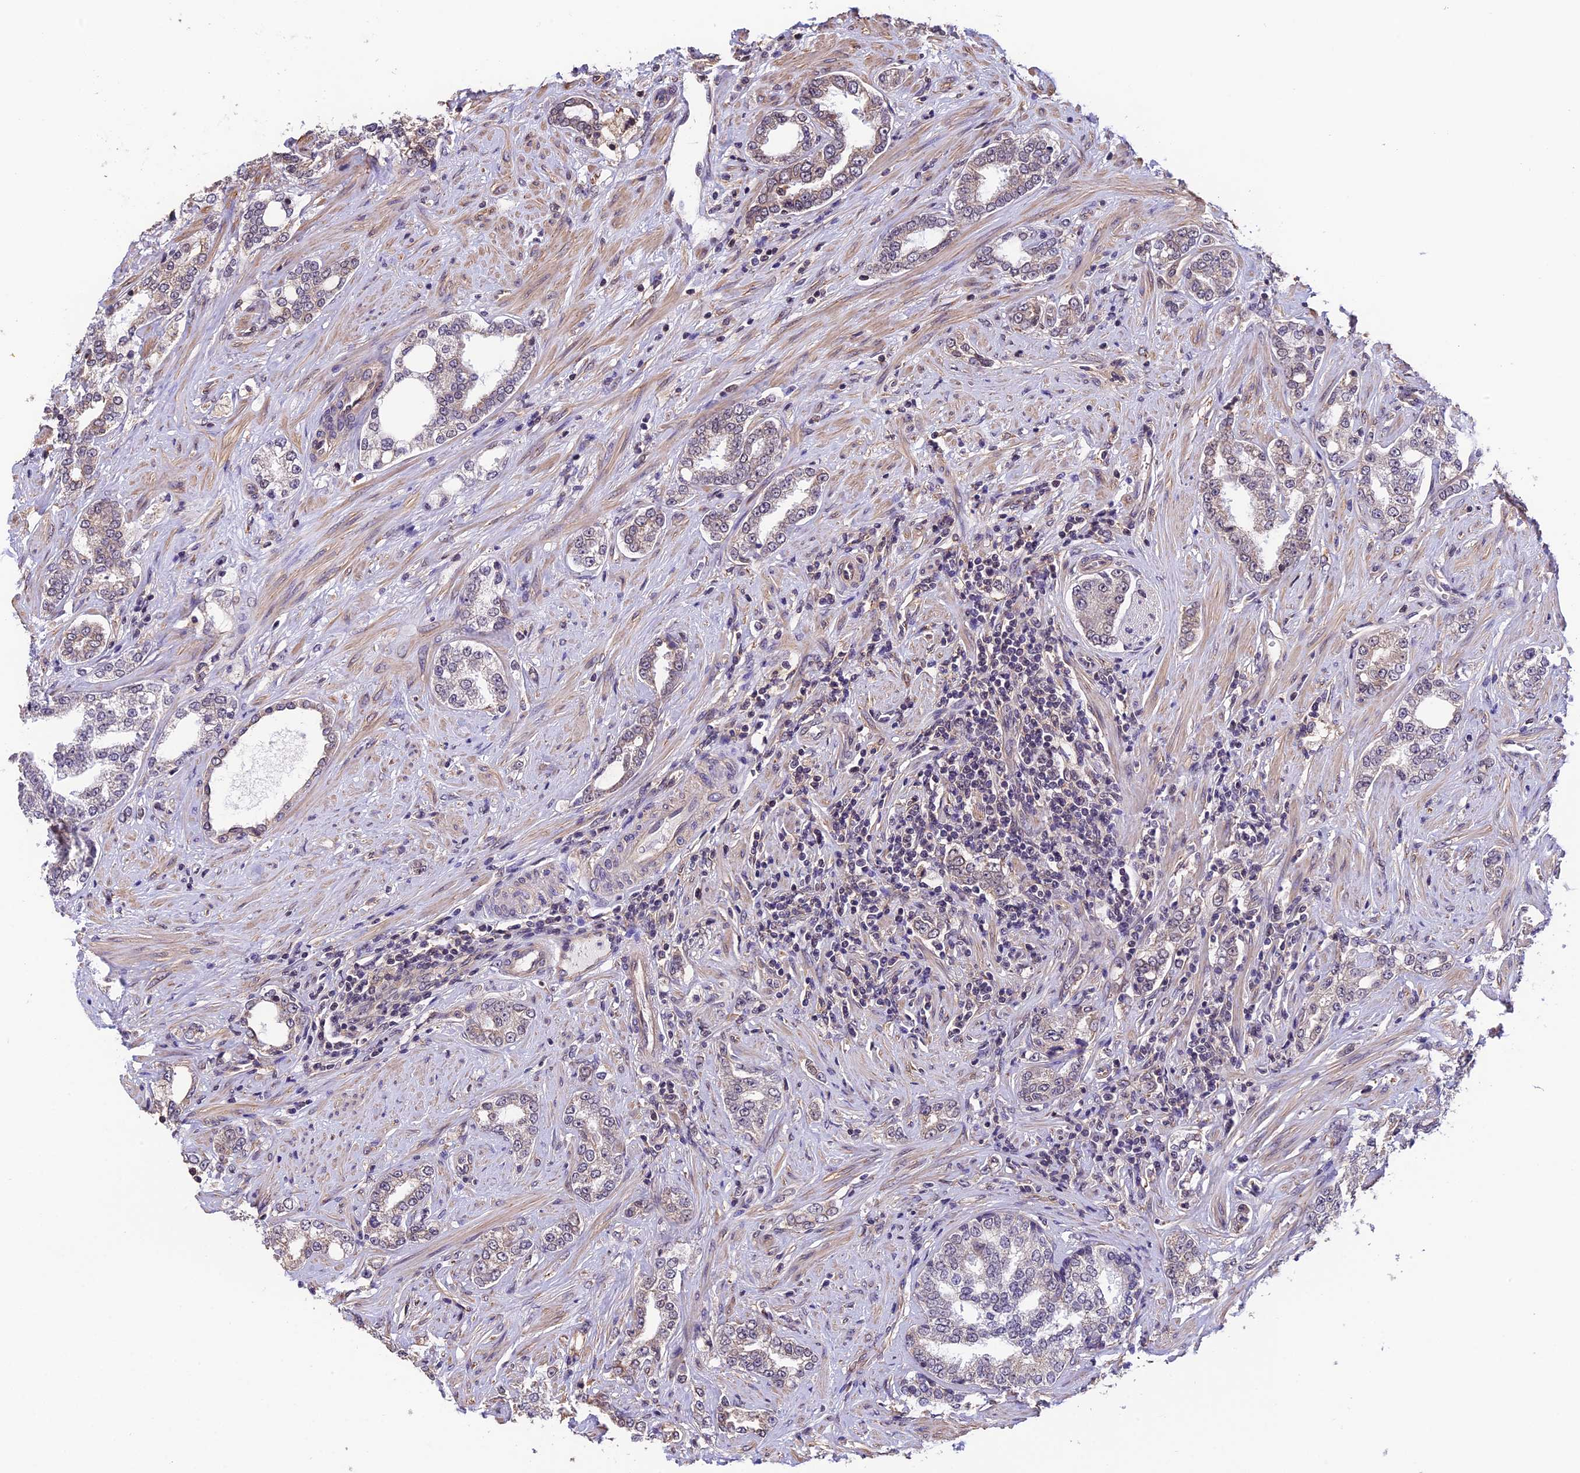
{"staining": {"intensity": "weak", "quantity": "<25%", "location": "cytoplasmic/membranous"}, "tissue": "prostate cancer", "cell_type": "Tumor cells", "image_type": "cancer", "snomed": [{"axis": "morphology", "description": "Adenocarcinoma, High grade"}, {"axis": "topography", "description": "Prostate"}], "caption": "There is no significant positivity in tumor cells of prostate cancer (high-grade adenocarcinoma).", "gene": "ZC3H4", "patient": {"sex": "male", "age": 64}}